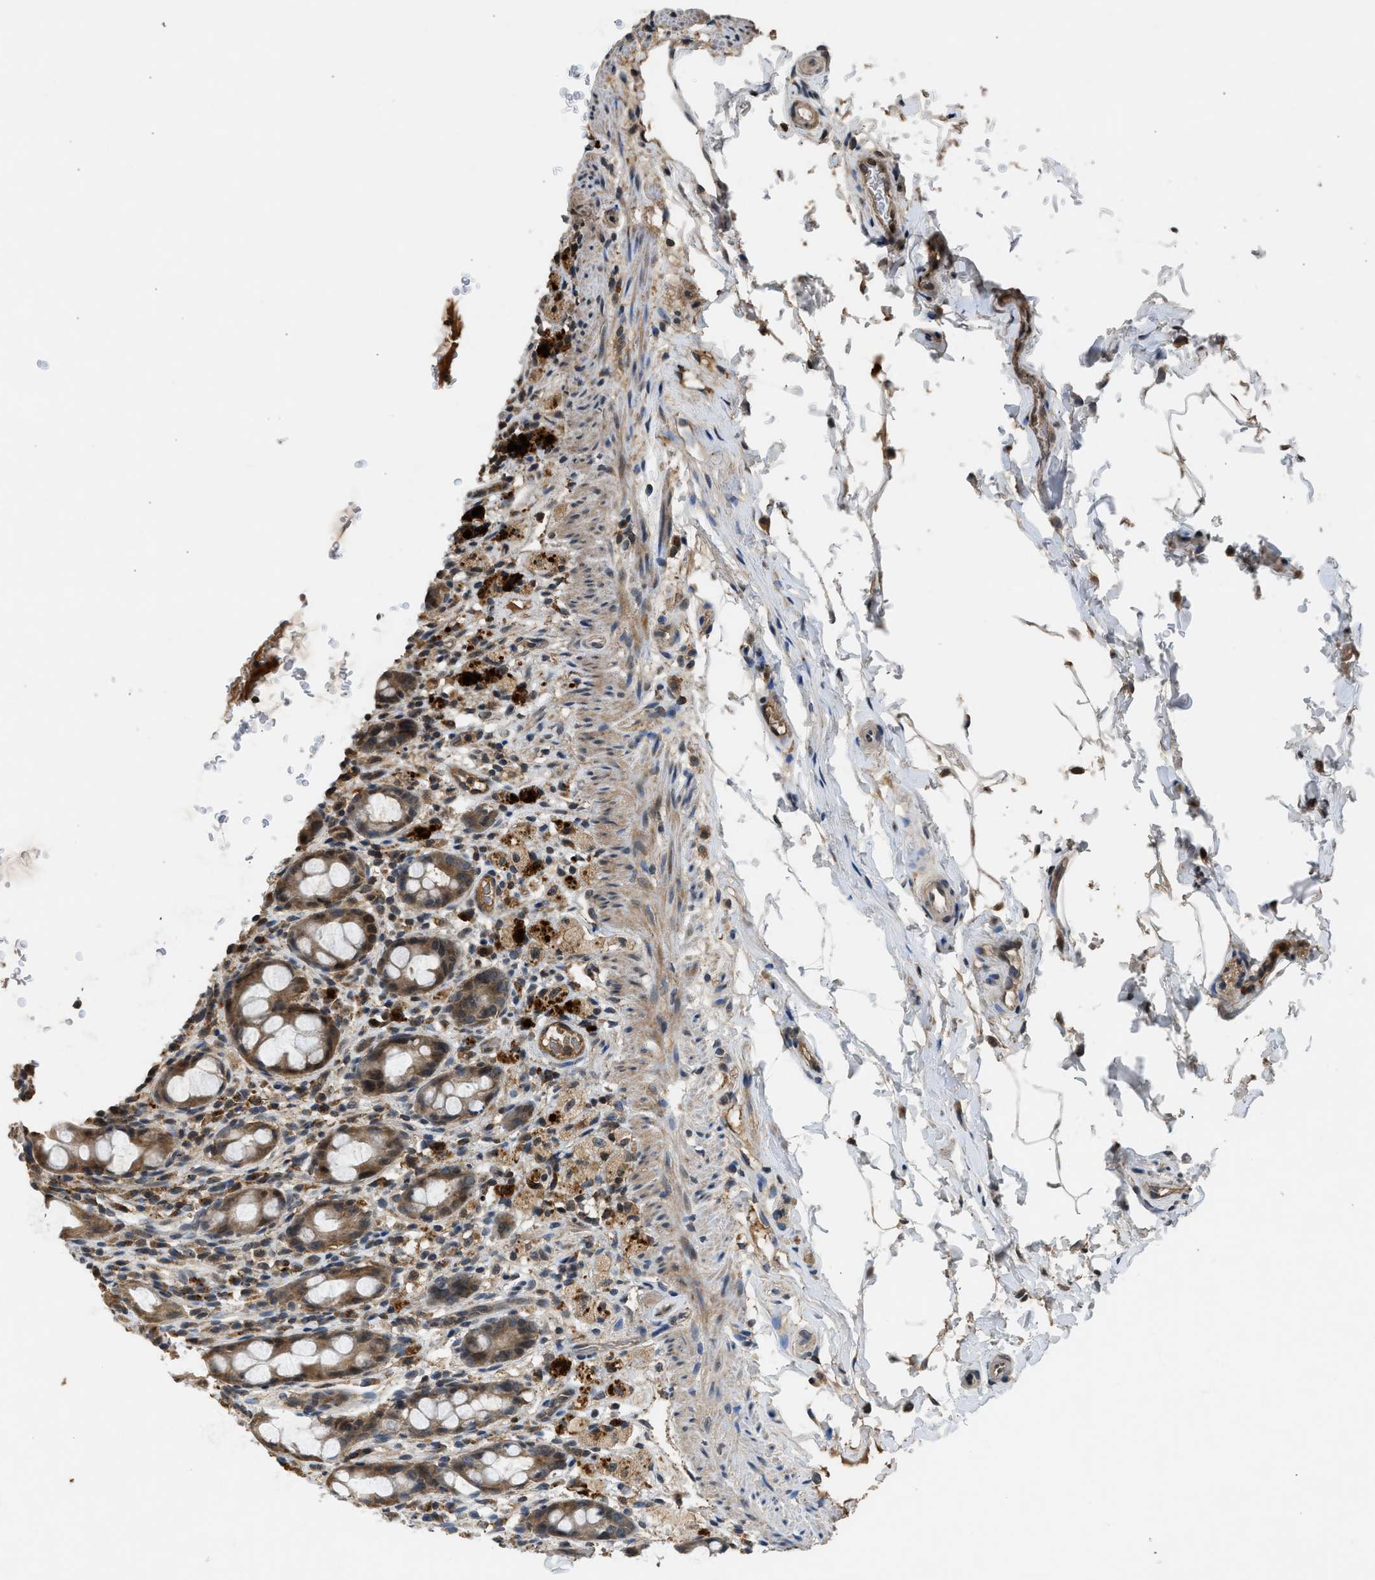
{"staining": {"intensity": "moderate", "quantity": ">75%", "location": "cytoplasmic/membranous"}, "tissue": "rectum", "cell_type": "Glandular cells", "image_type": "normal", "snomed": [{"axis": "morphology", "description": "Normal tissue, NOS"}, {"axis": "topography", "description": "Rectum"}], "caption": "A brown stain shows moderate cytoplasmic/membranous expression of a protein in glandular cells of unremarkable rectum.", "gene": "SLC15A4", "patient": {"sex": "male", "age": 44}}